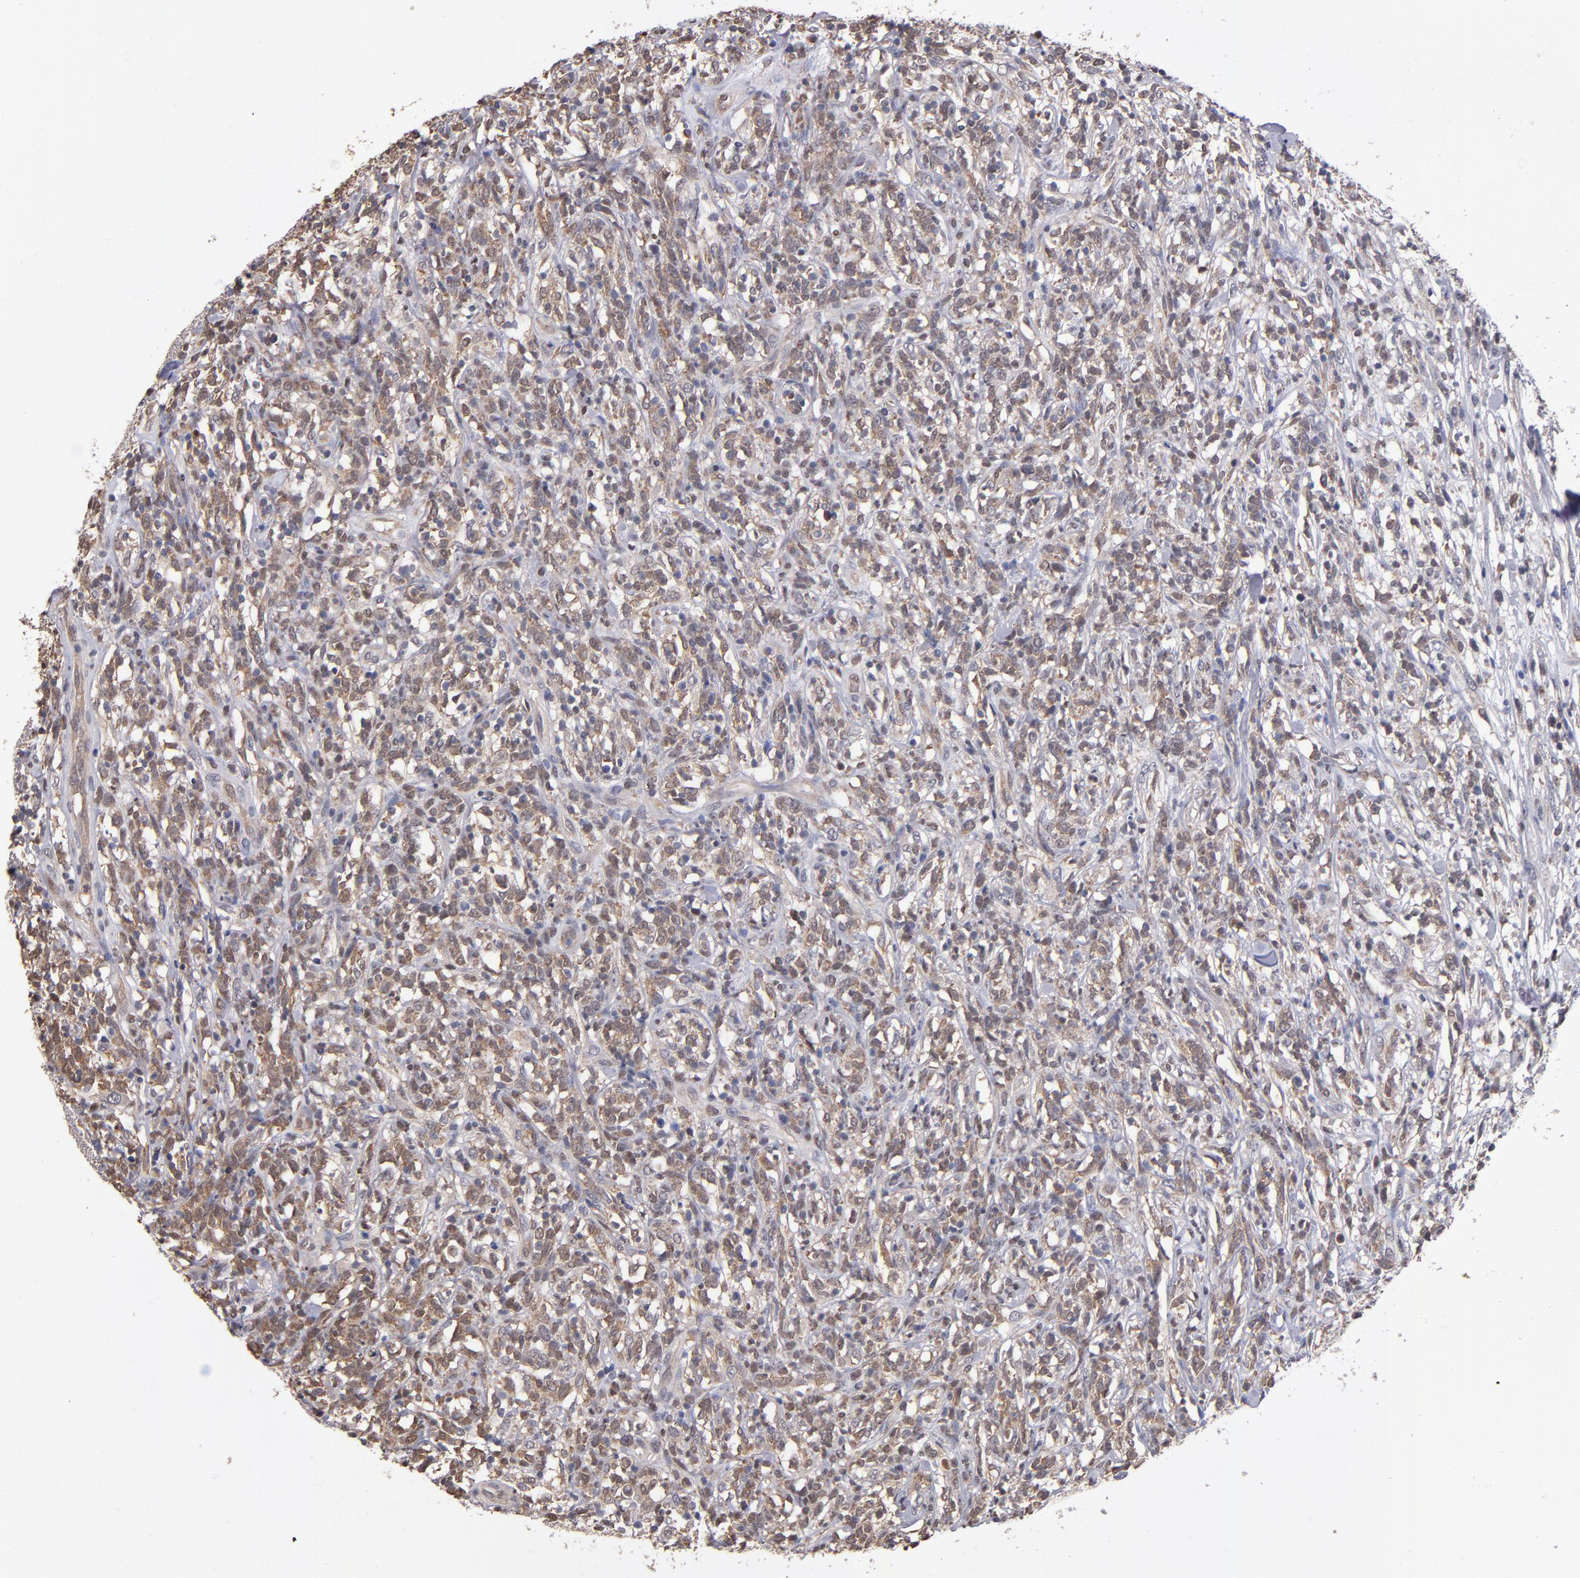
{"staining": {"intensity": "weak", "quantity": ">75%", "location": "cytoplasmic/membranous"}, "tissue": "lymphoma", "cell_type": "Tumor cells", "image_type": "cancer", "snomed": [{"axis": "morphology", "description": "Malignant lymphoma, non-Hodgkin's type, High grade"}, {"axis": "topography", "description": "Lymph node"}], "caption": "This is an image of immunohistochemistry staining of malignant lymphoma, non-Hodgkin's type (high-grade), which shows weak expression in the cytoplasmic/membranous of tumor cells.", "gene": "PSMD10", "patient": {"sex": "female", "age": 73}}